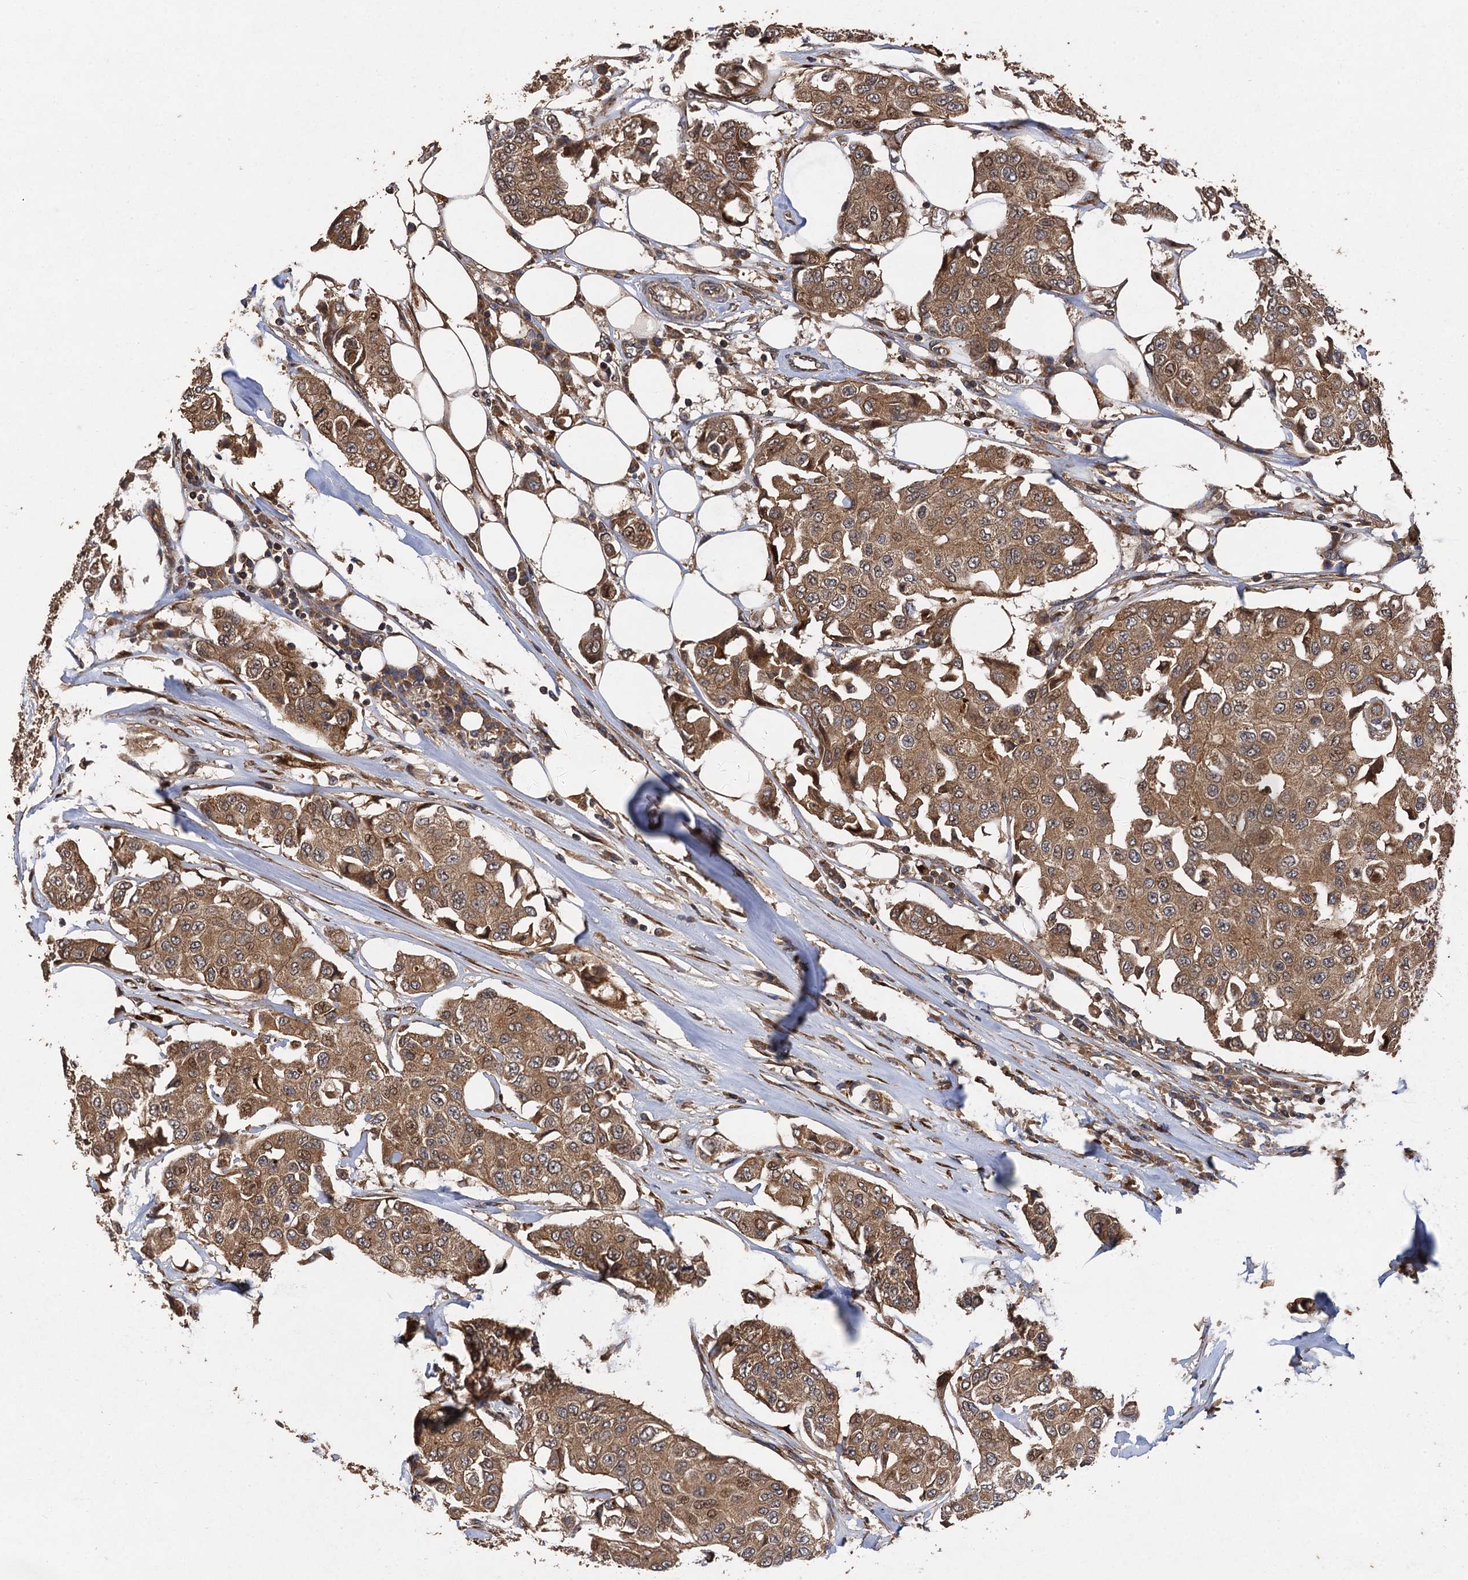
{"staining": {"intensity": "moderate", "quantity": ">75%", "location": "cytoplasmic/membranous,nuclear"}, "tissue": "breast cancer", "cell_type": "Tumor cells", "image_type": "cancer", "snomed": [{"axis": "morphology", "description": "Duct carcinoma"}, {"axis": "topography", "description": "Breast"}], "caption": "Human breast invasive ductal carcinoma stained with a protein marker demonstrates moderate staining in tumor cells.", "gene": "TMEM39B", "patient": {"sex": "female", "age": 80}}